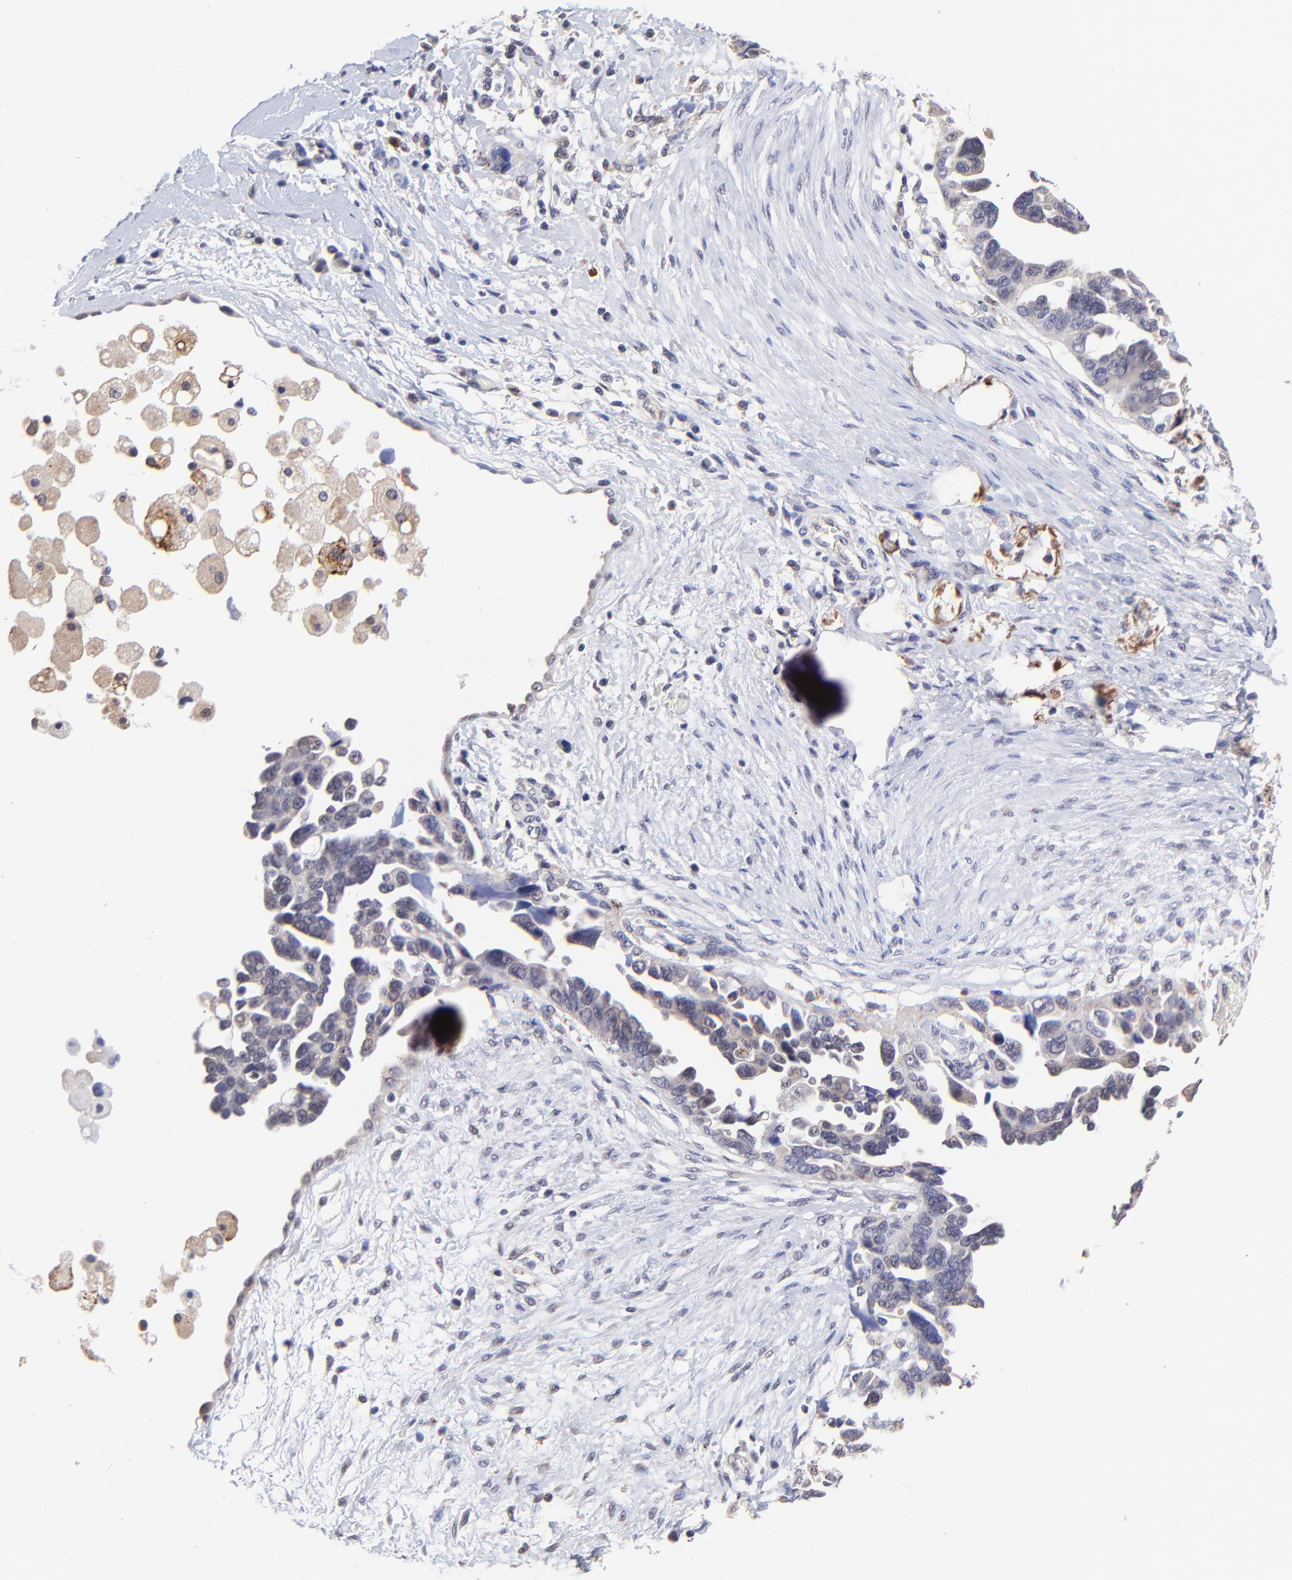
{"staining": {"intensity": "negative", "quantity": "none", "location": "none"}, "tissue": "ovarian cancer", "cell_type": "Tumor cells", "image_type": "cancer", "snomed": [{"axis": "morphology", "description": "Cystadenocarcinoma, serous, NOS"}, {"axis": "topography", "description": "Ovary"}], "caption": "Tumor cells are negative for brown protein staining in ovarian cancer (serous cystadenocarcinoma).", "gene": "ZNF747", "patient": {"sex": "female", "age": 63}}